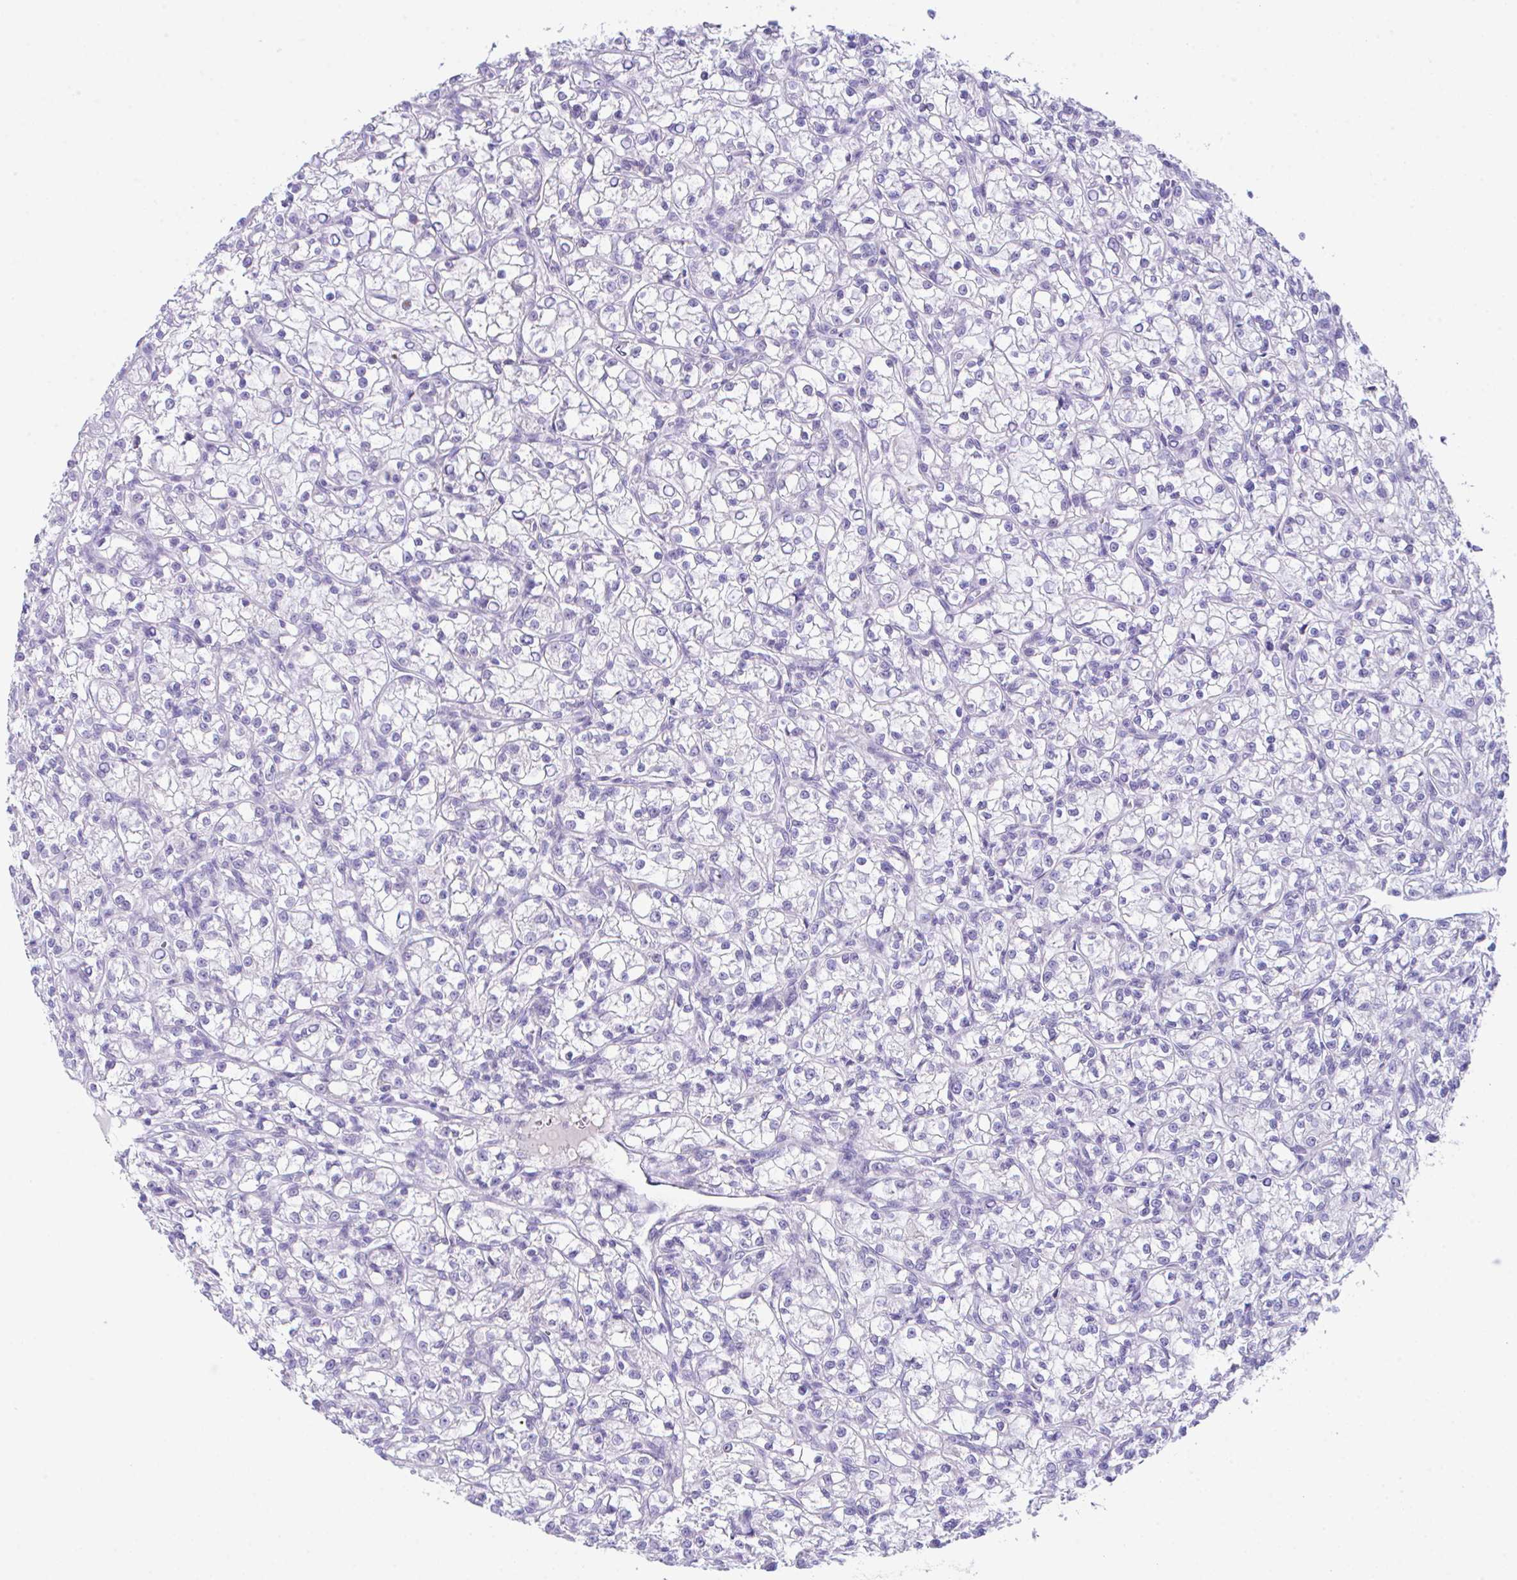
{"staining": {"intensity": "weak", "quantity": "<25%", "location": "cytoplasmic/membranous"}, "tissue": "renal cancer", "cell_type": "Tumor cells", "image_type": "cancer", "snomed": [{"axis": "morphology", "description": "Adenocarcinoma, NOS"}, {"axis": "topography", "description": "Kidney"}], "caption": "IHC micrograph of renal adenocarcinoma stained for a protein (brown), which reveals no expression in tumor cells. (Stains: DAB (3,3'-diaminobenzidine) IHC with hematoxylin counter stain, Microscopy: brightfield microscopy at high magnification).", "gene": "HOXB4", "patient": {"sex": "female", "age": 59}}